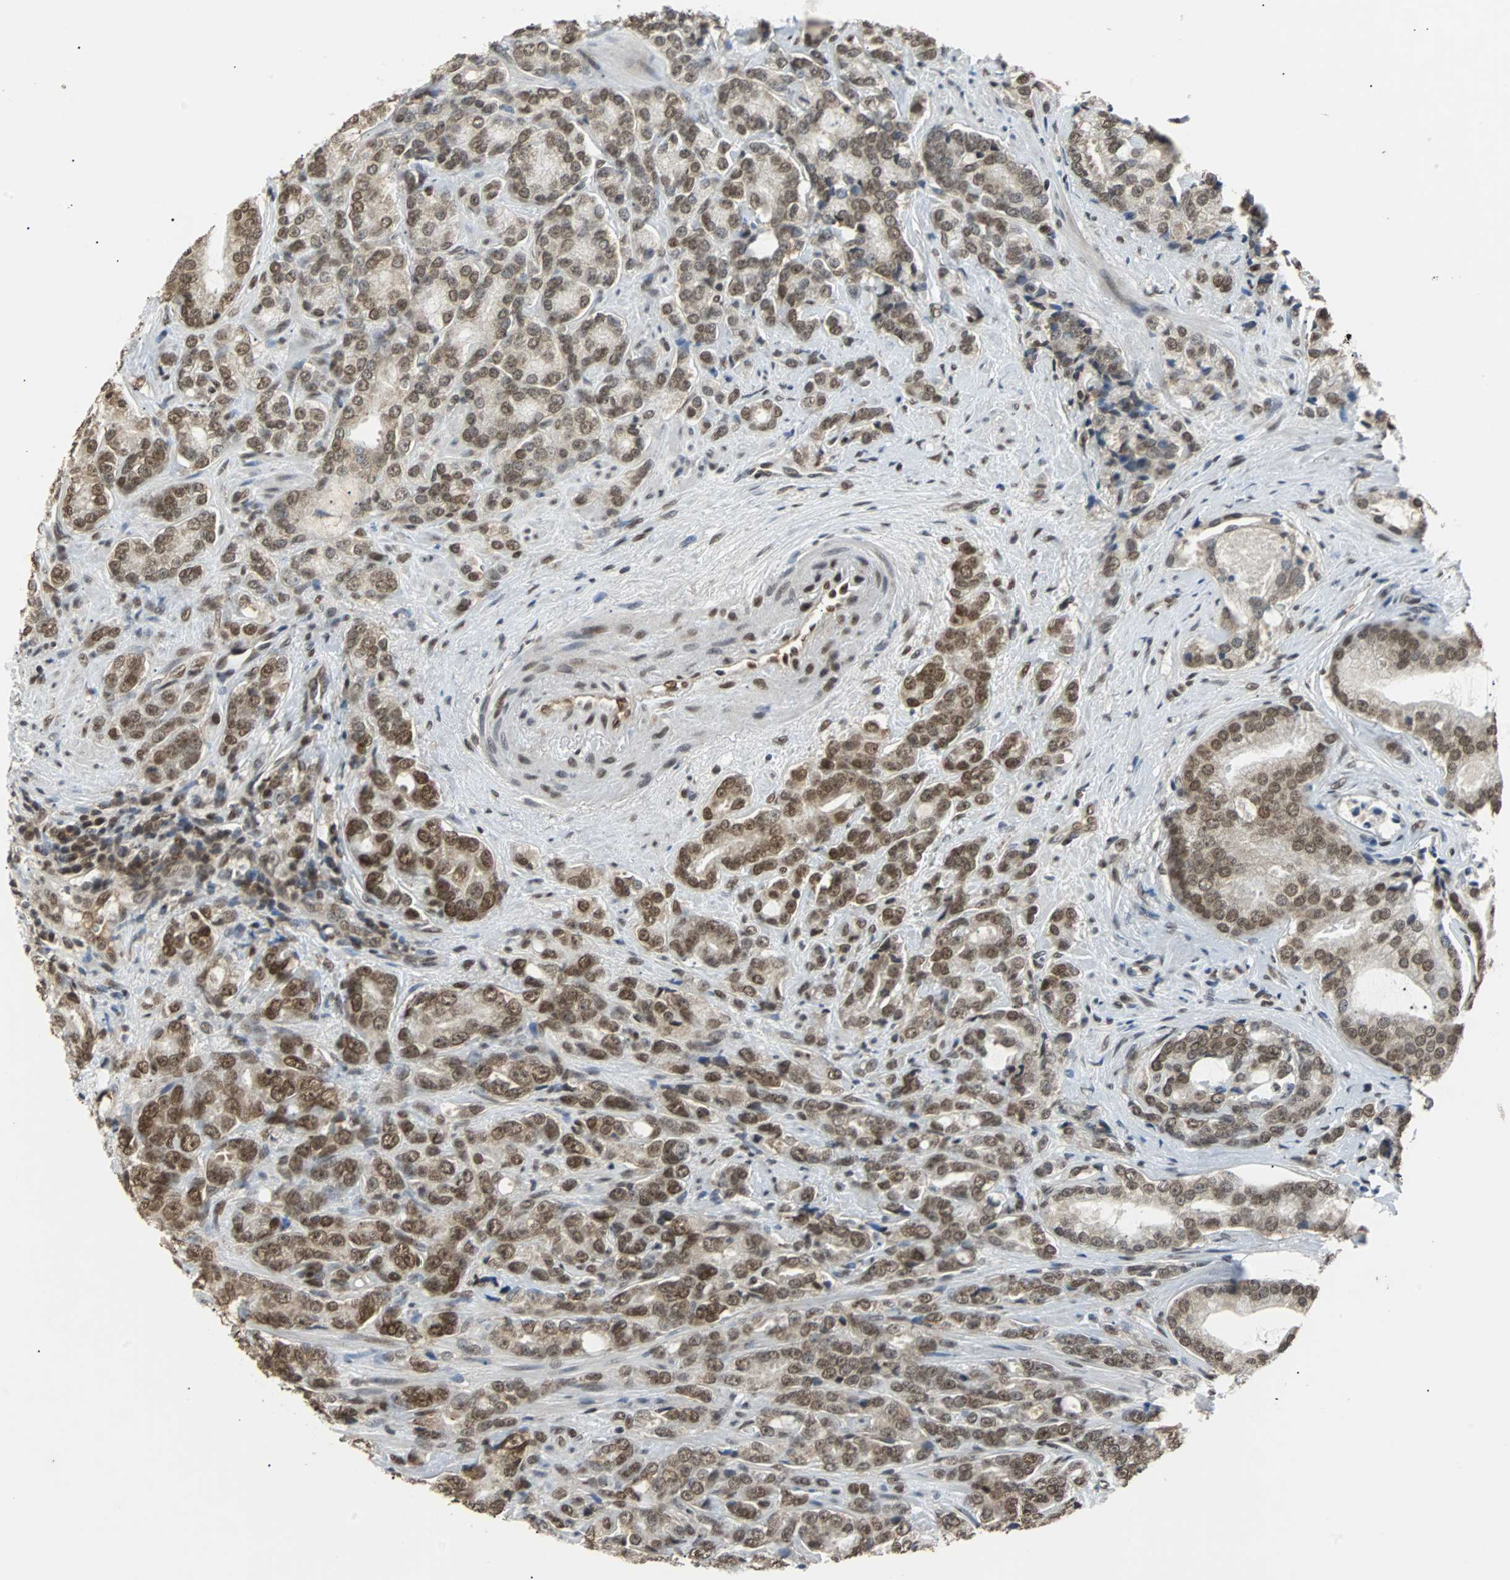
{"staining": {"intensity": "moderate", "quantity": ">75%", "location": "nuclear"}, "tissue": "prostate cancer", "cell_type": "Tumor cells", "image_type": "cancer", "snomed": [{"axis": "morphology", "description": "Adenocarcinoma, Low grade"}, {"axis": "topography", "description": "Prostate"}], "caption": "Immunohistochemical staining of human prostate adenocarcinoma (low-grade) exhibits moderate nuclear protein positivity in approximately >75% of tumor cells.", "gene": "PHC1", "patient": {"sex": "male", "age": 58}}